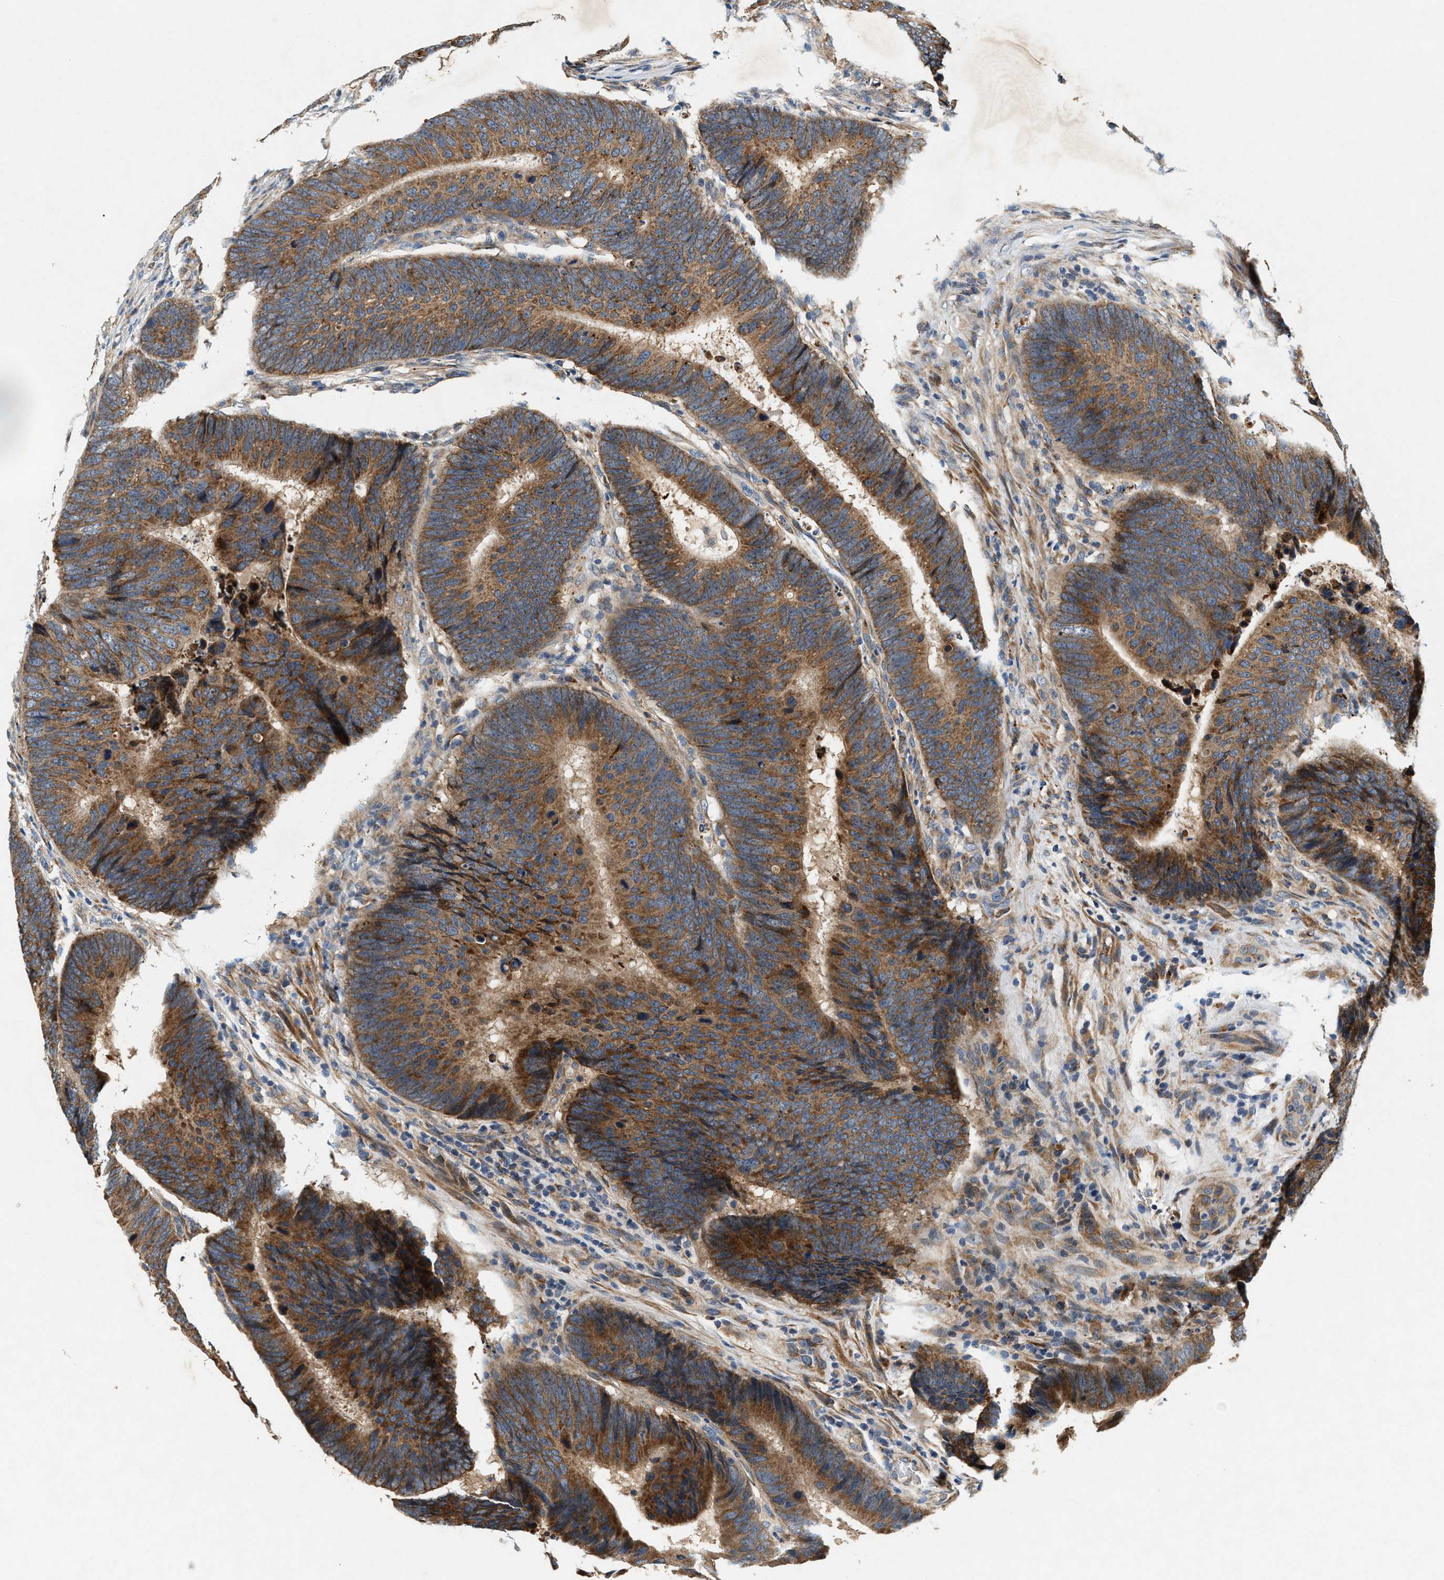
{"staining": {"intensity": "moderate", "quantity": ">75%", "location": "cytoplasmic/membranous"}, "tissue": "colorectal cancer", "cell_type": "Tumor cells", "image_type": "cancer", "snomed": [{"axis": "morphology", "description": "Adenocarcinoma, NOS"}, {"axis": "topography", "description": "Colon"}], "caption": "IHC photomicrograph of human adenocarcinoma (colorectal) stained for a protein (brown), which displays medium levels of moderate cytoplasmic/membranous positivity in about >75% of tumor cells.", "gene": "DUSP10", "patient": {"sex": "male", "age": 56}}